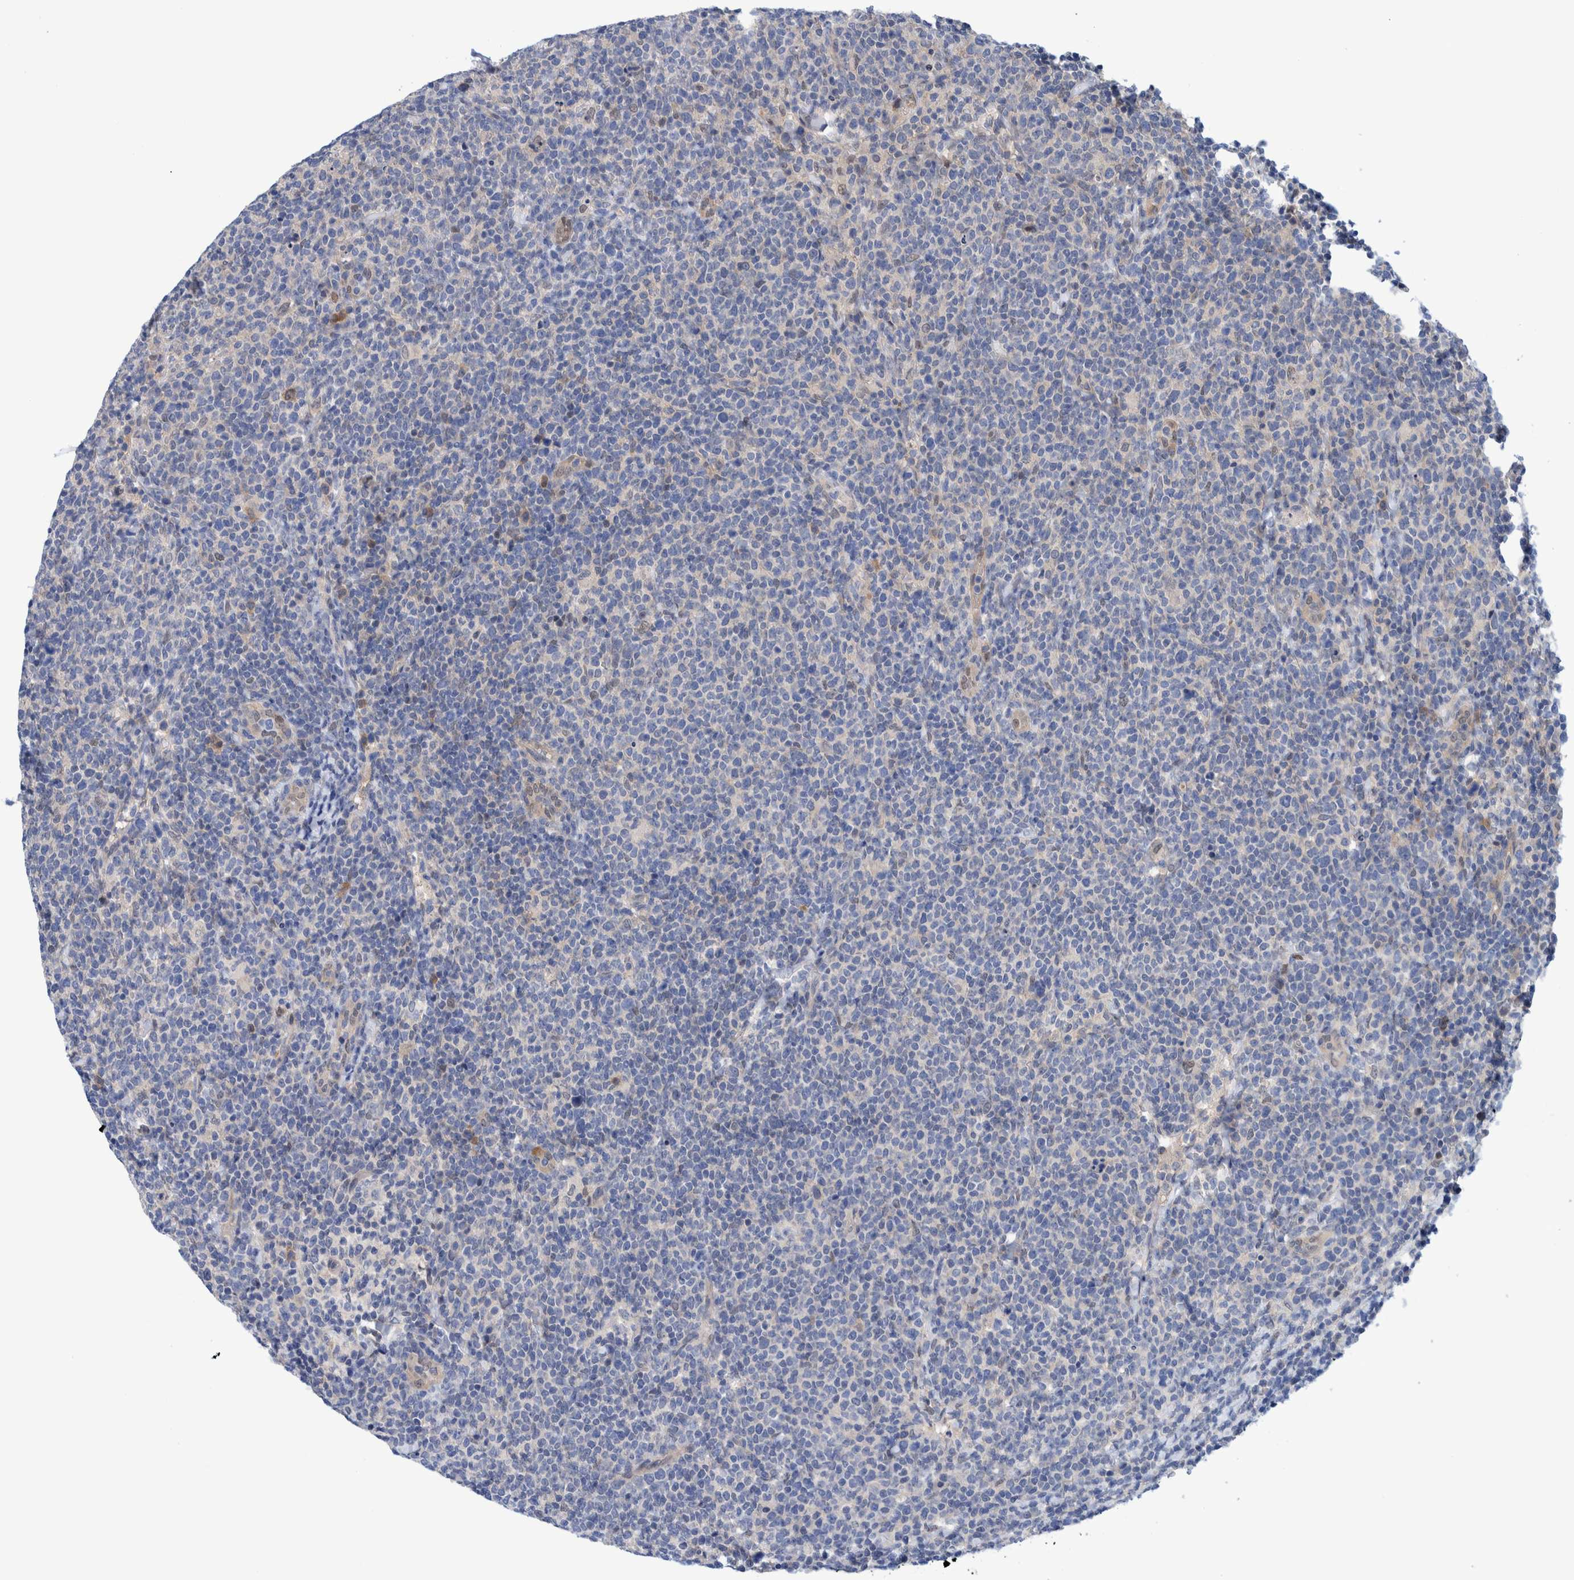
{"staining": {"intensity": "negative", "quantity": "none", "location": "none"}, "tissue": "lymphoma", "cell_type": "Tumor cells", "image_type": "cancer", "snomed": [{"axis": "morphology", "description": "Malignant lymphoma, non-Hodgkin's type, High grade"}, {"axis": "topography", "description": "Lymph node"}], "caption": "Tumor cells show no significant staining in malignant lymphoma, non-Hodgkin's type (high-grade).", "gene": "PFAS", "patient": {"sex": "male", "age": 61}}